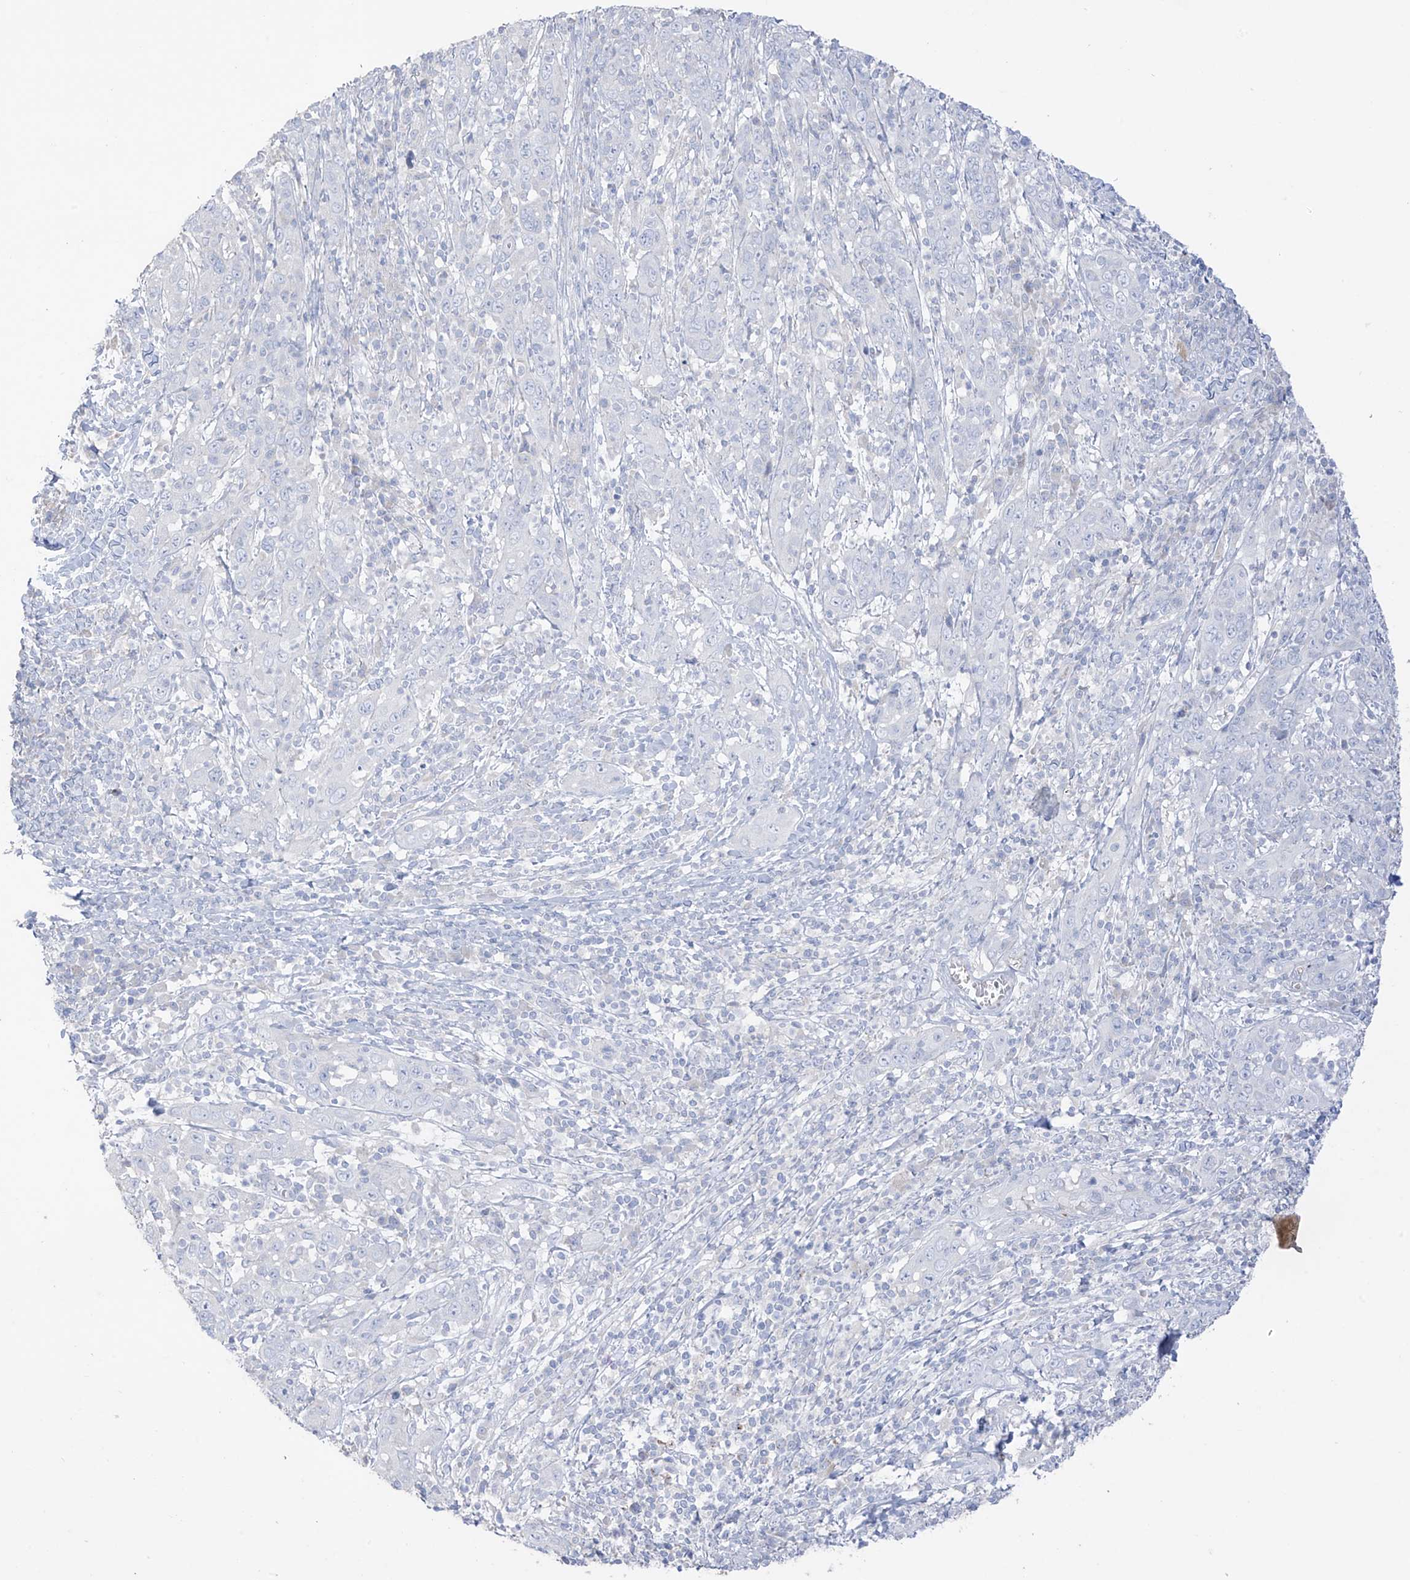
{"staining": {"intensity": "negative", "quantity": "none", "location": "none"}, "tissue": "cervical cancer", "cell_type": "Tumor cells", "image_type": "cancer", "snomed": [{"axis": "morphology", "description": "Squamous cell carcinoma, NOS"}, {"axis": "topography", "description": "Cervix"}], "caption": "The micrograph exhibits no staining of tumor cells in cervical cancer.", "gene": "ASPRV1", "patient": {"sex": "female", "age": 46}}